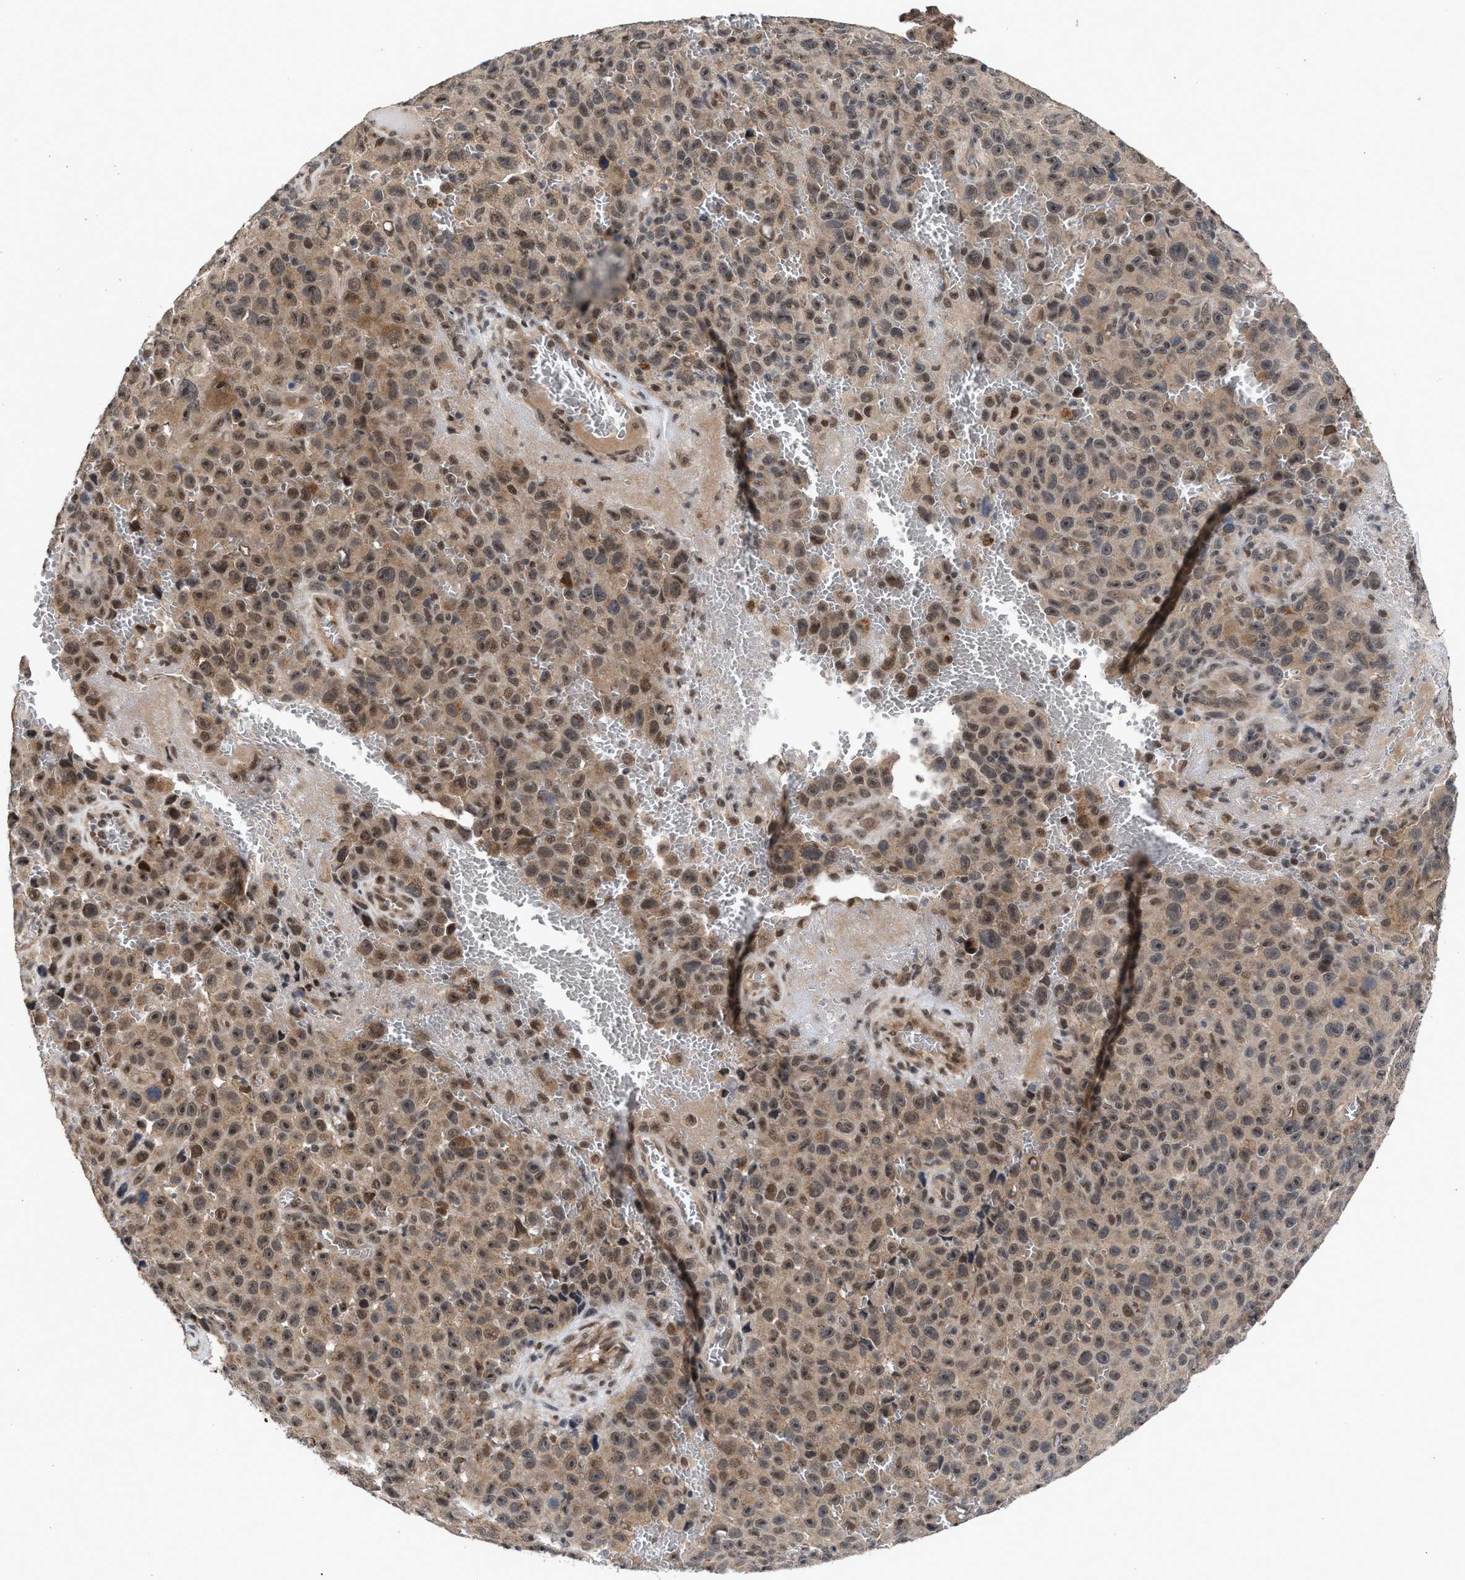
{"staining": {"intensity": "weak", "quantity": ">75%", "location": "cytoplasmic/membranous,nuclear"}, "tissue": "melanoma", "cell_type": "Tumor cells", "image_type": "cancer", "snomed": [{"axis": "morphology", "description": "Malignant melanoma, NOS"}, {"axis": "topography", "description": "Skin"}], "caption": "High-power microscopy captured an immunohistochemistry histopathology image of melanoma, revealing weak cytoplasmic/membranous and nuclear staining in about >75% of tumor cells.", "gene": "MKNK2", "patient": {"sex": "female", "age": 82}}